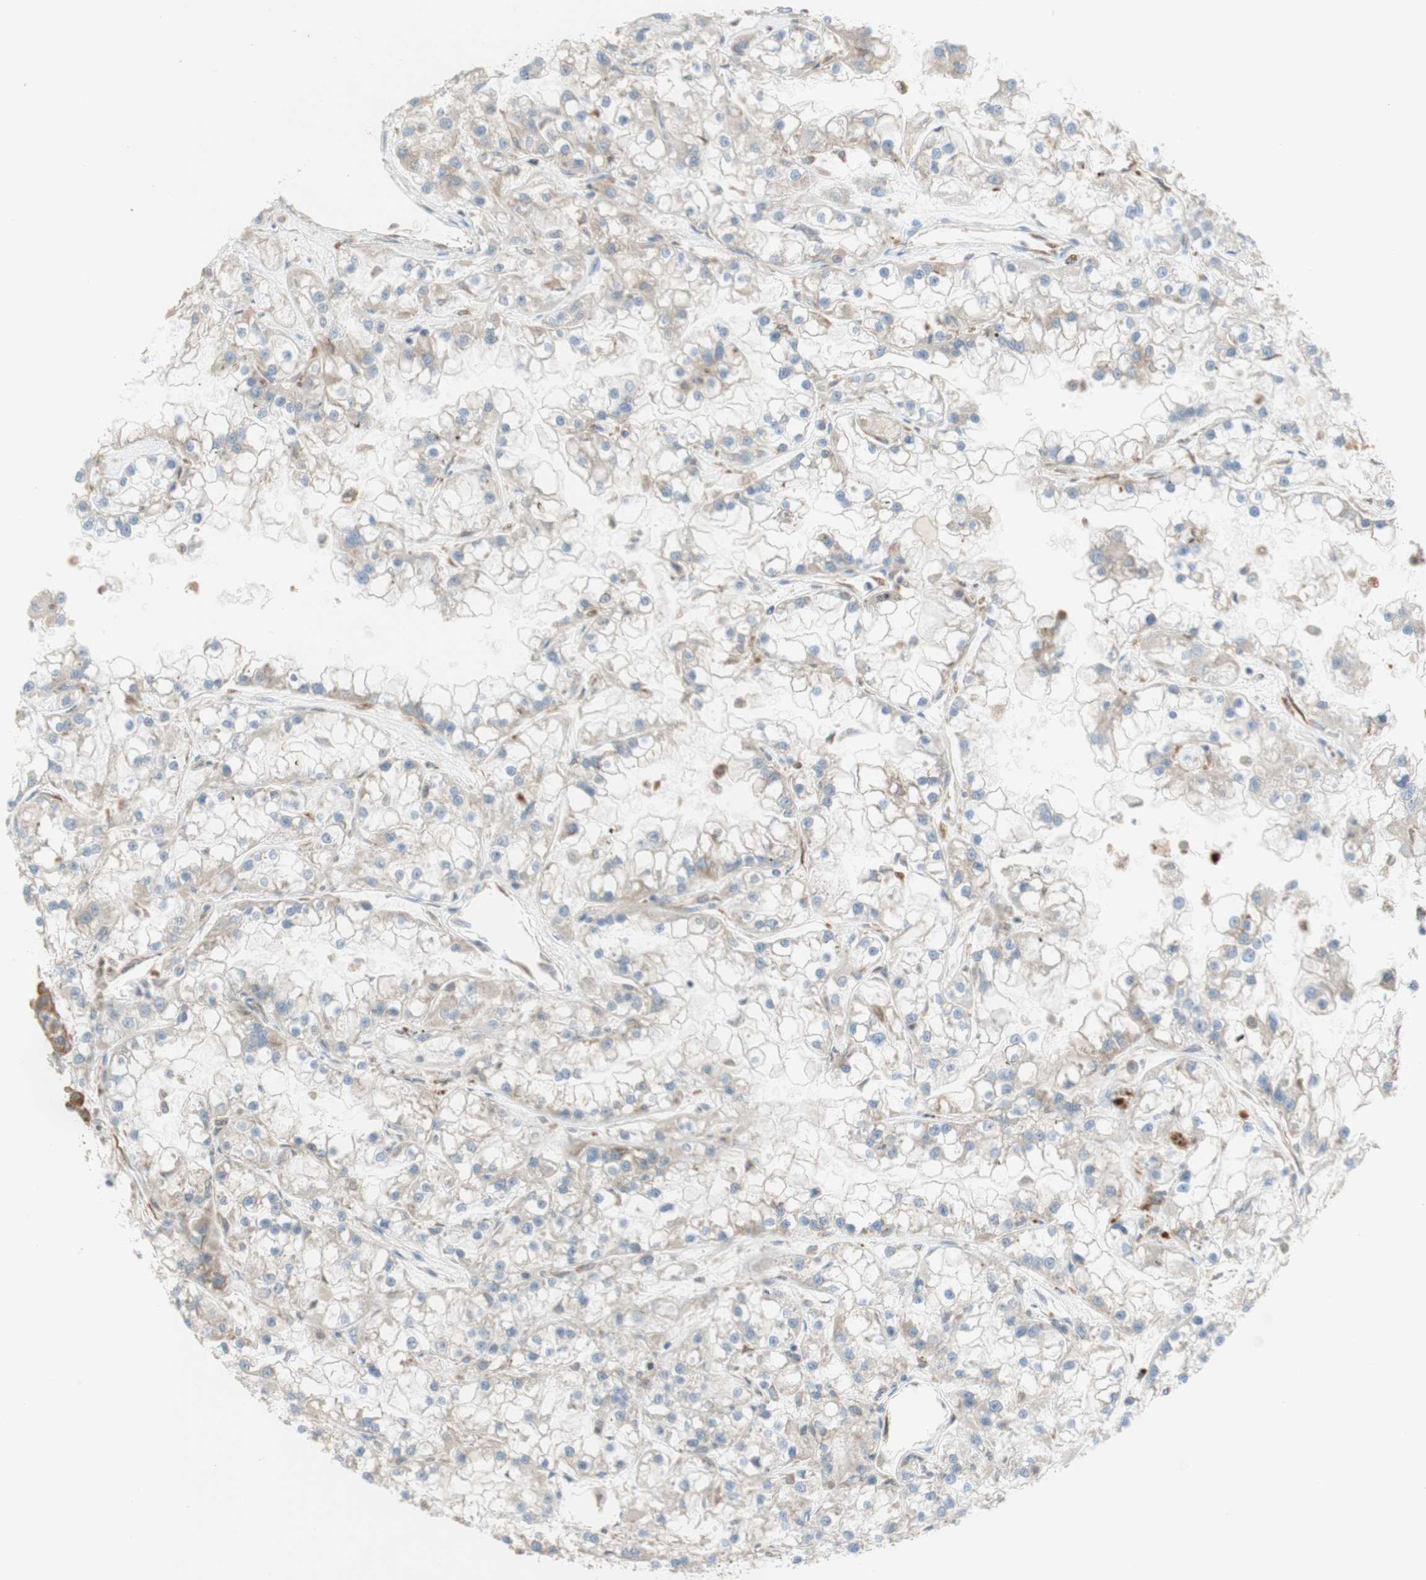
{"staining": {"intensity": "weak", "quantity": "25%-75%", "location": "cytoplasmic/membranous"}, "tissue": "renal cancer", "cell_type": "Tumor cells", "image_type": "cancer", "snomed": [{"axis": "morphology", "description": "Adenocarcinoma, NOS"}, {"axis": "topography", "description": "Kidney"}], "caption": "Adenocarcinoma (renal) stained for a protein demonstrates weak cytoplasmic/membranous positivity in tumor cells. (brown staining indicates protein expression, while blue staining denotes nuclei).", "gene": "MANF", "patient": {"sex": "female", "age": 52}}